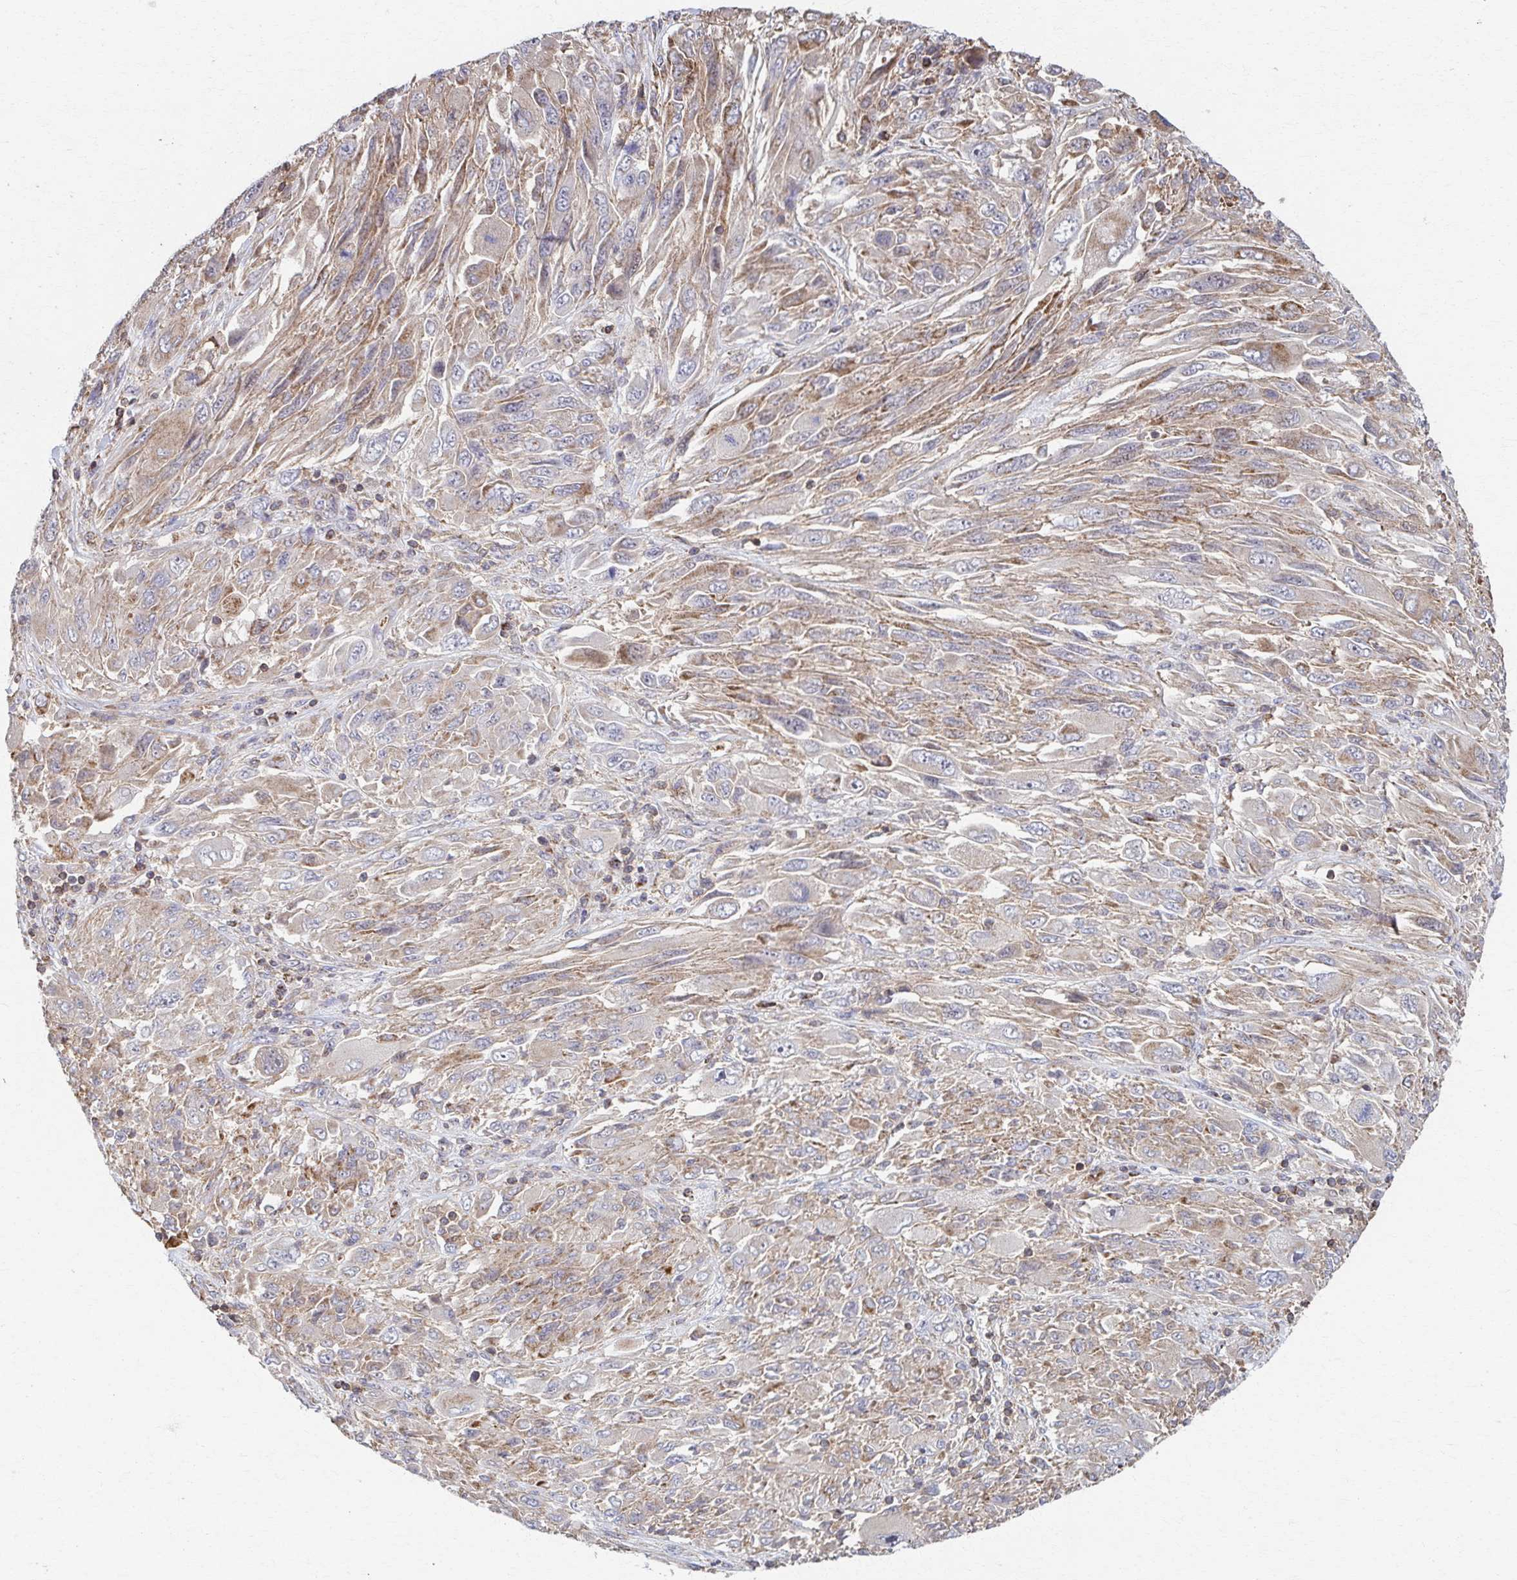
{"staining": {"intensity": "weak", "quantity": "<25%", "location": "cytoplasmic/membranous"}, "tissue": "melanoma", "cell_type": "Tumor cells", "image_type": "cancer", "snomed": [{"axis": "morphology", "description": "Malignant melanoma, NOS"}, {"axis": "topography", "description": "Skin"}], "caption": "An immunohistochemistry (IHC) histopathology image of melanoma is shown. There is no staining in tumor cells of melanoma.", "gene": "KLHL34", "patient": {"sex": "female", "age": 91}}